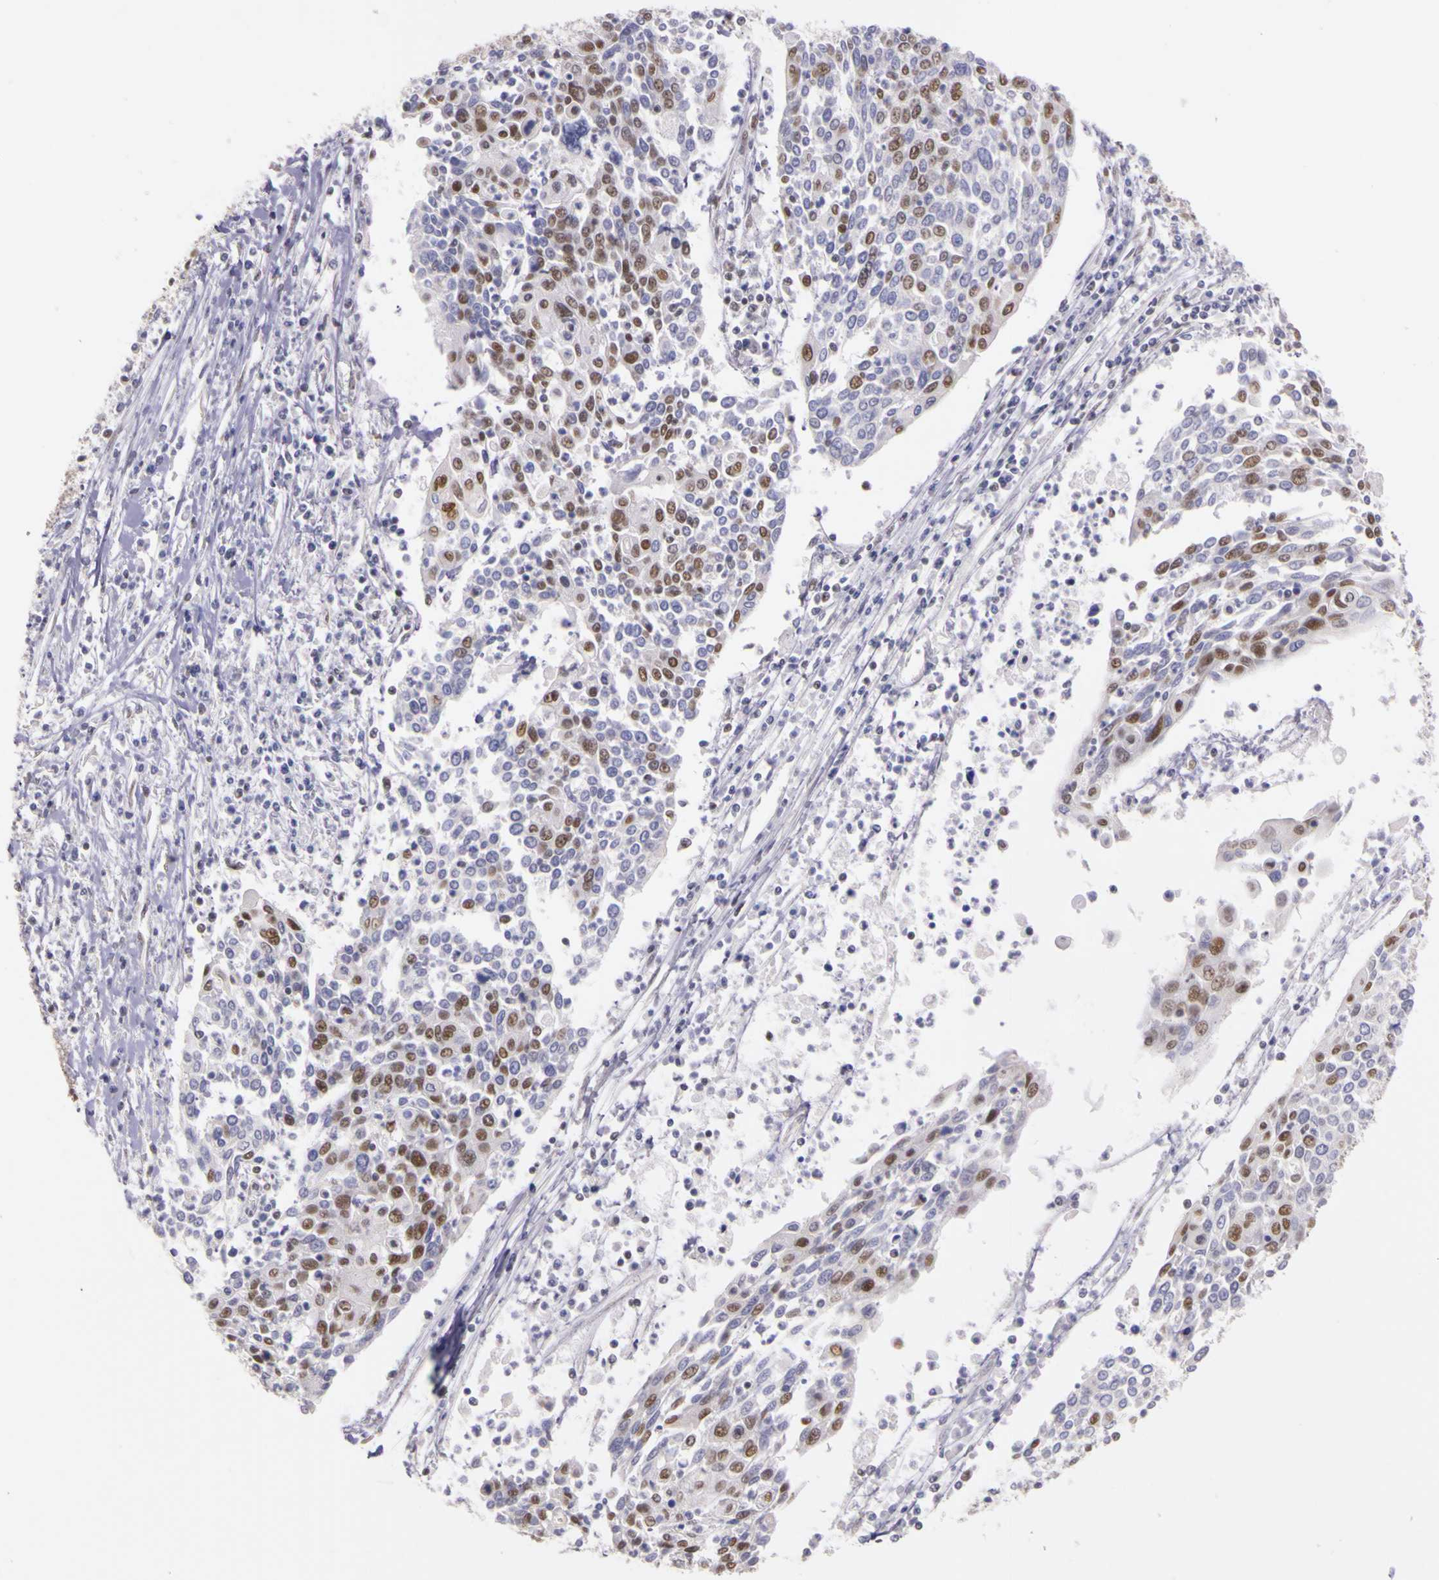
{"staining": {"intensity": "moderate", "quantity": "25%-75%", "location": "nuclear"}, "tissue": "cervical cancer", "cell_type": "Tumor cells", "image_type": "cancer", "snomed": [{"axis": "morphology", "description": "Squamous cell carcinoma, NOS"}, {"axis": "topography", "description": "Cervix"}], "caption": "An image of cervical cancer (squamous cell carcinoma) stained for a protein reveals moderate nuclear brown staining in tumor cells.", "gene": "WDR13", "patient": {"sex": "female", "age": 40}}